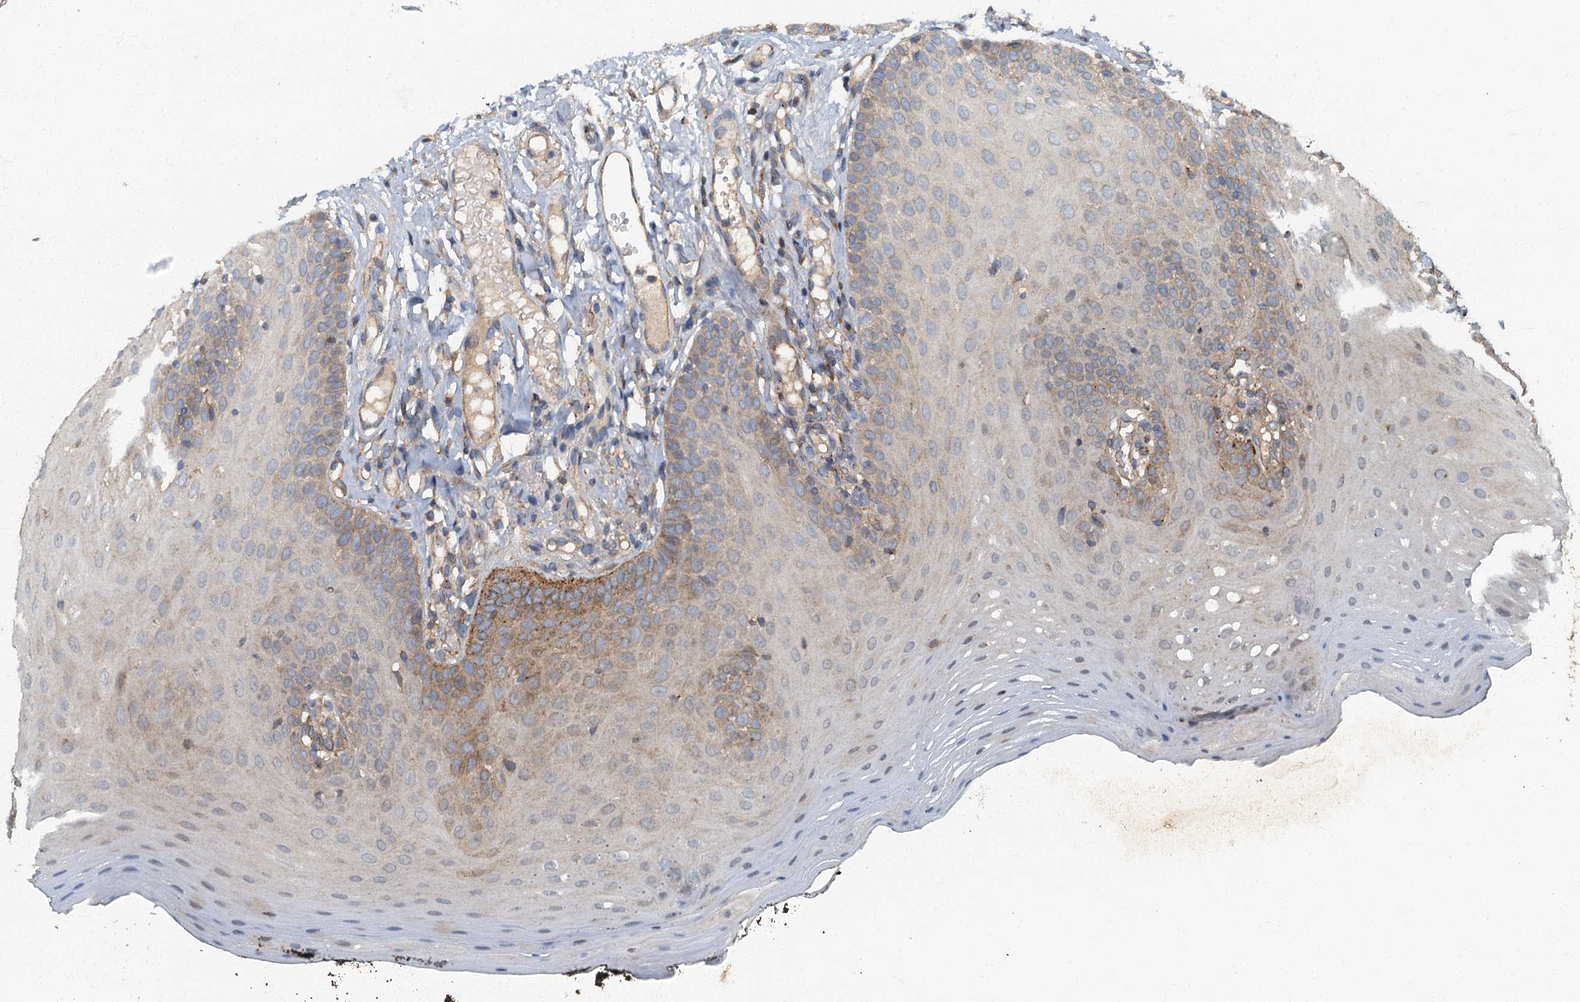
{"staining": {"intensity": "moderate", "quantity": "<25%", "location": "cytoplasmic/membranous"}, "tissue": "oral mucosa", "cell_type": "Squamous epithelial cells", "image_type": "normal", "snomed": [{"axis": "morphology", "description": "Normal tissue, NOS"}, {"axis": "topography", "description": "Oral tissue"}], "caption": "The image exhibits staining of benign oral mucosa, revealing moderate cytoplasmic/membranous protein expression (brown color) within squamous epithelial cells.", "gene": "ARL11", "patient": {"sex": "male", "age": 74}}